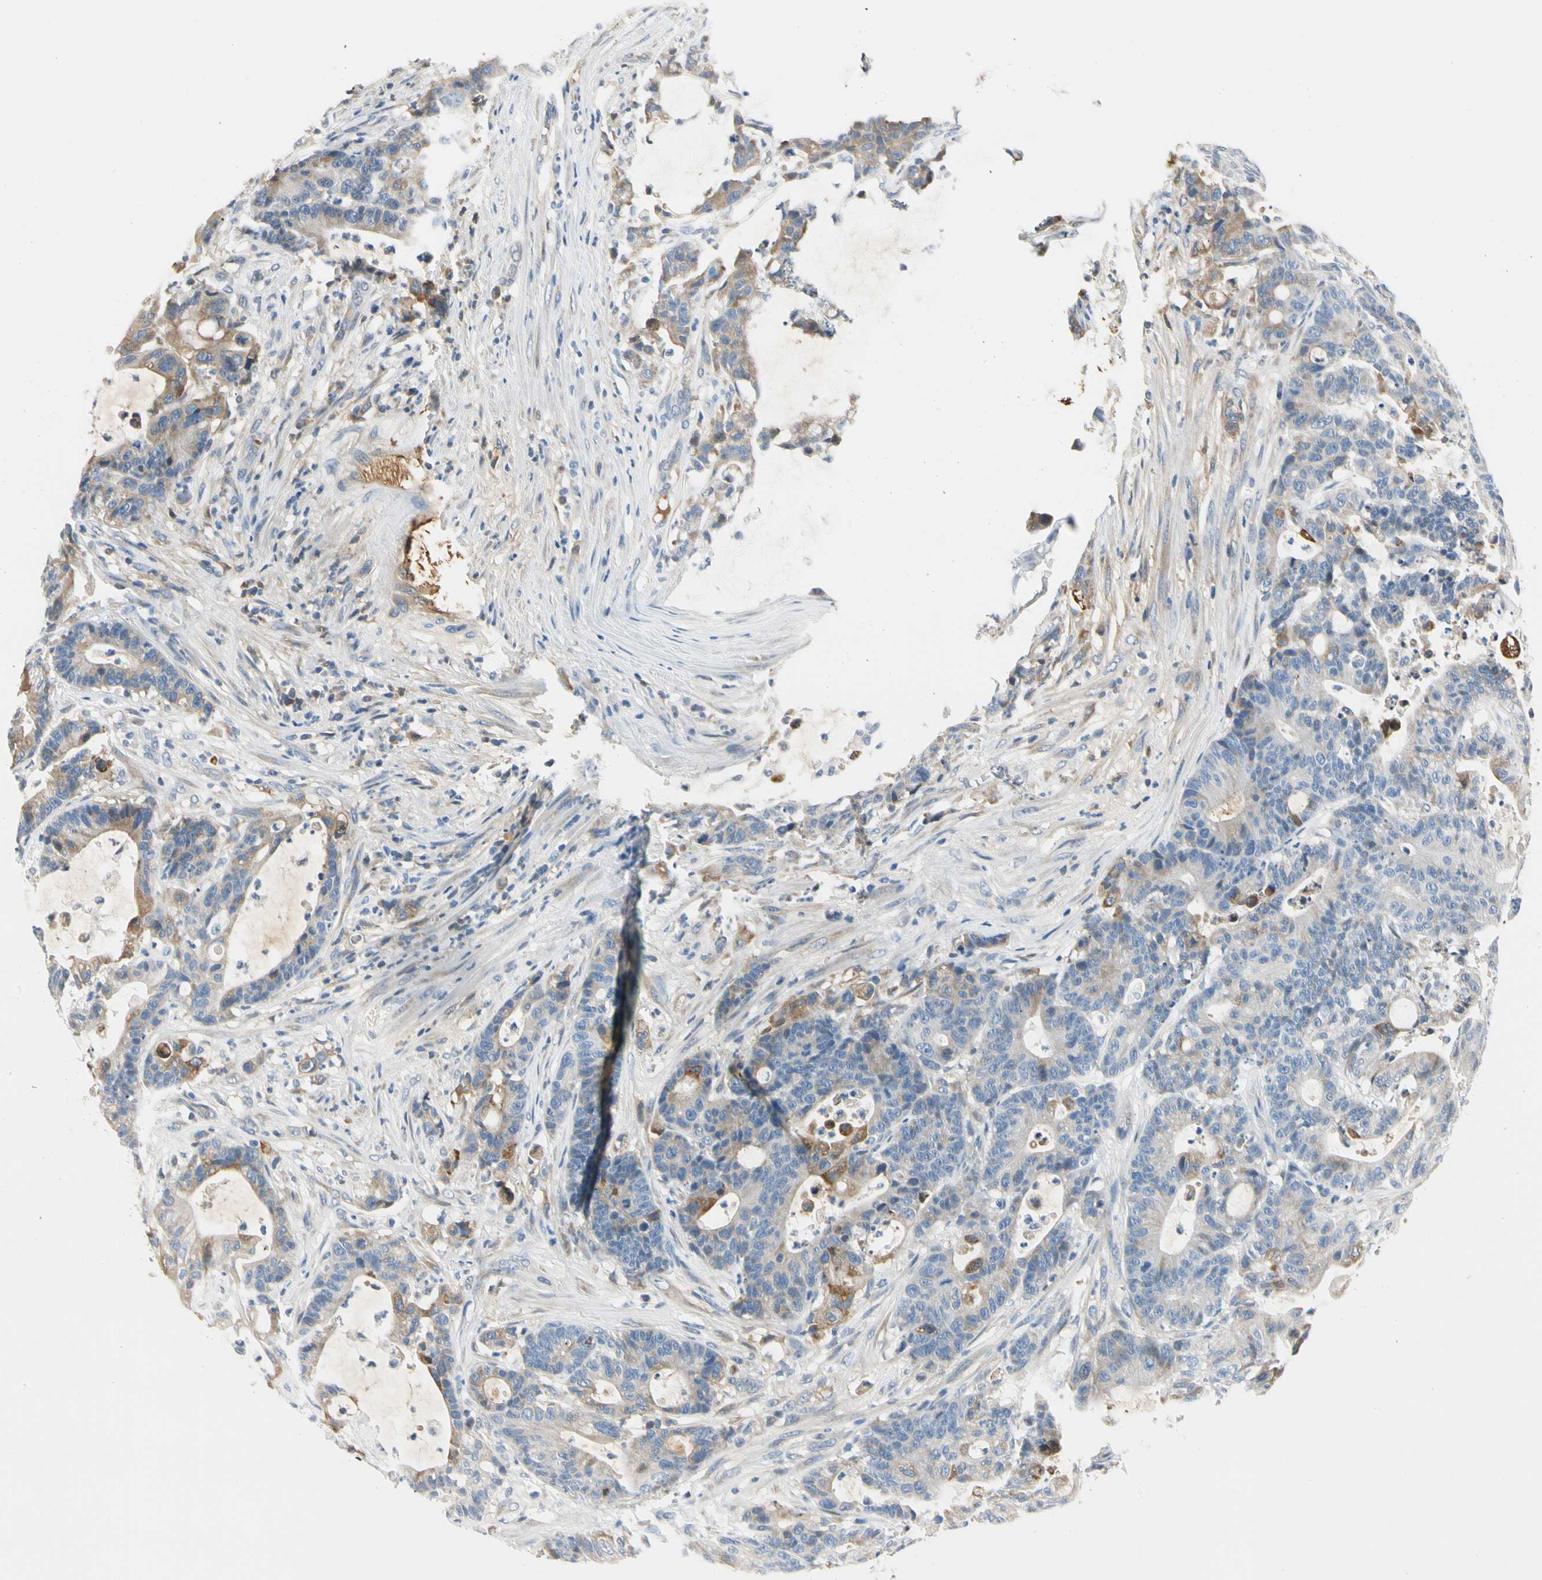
{"staining": {"intensity": "moderate", "quantity": "25%-75%", "location": "cytoplasmic/membranous"}, "tissue": "colorectal cancer", "cell_type": "Tumor cells", "image_type": "cancer", "snomed": [{"axis": "morphology", "description": "Adenocarcinoma, NOS"}, {"axis": "topography", "description": "Colon"}], "caption": "An immunohistochemistry (IHC) photomicrograph of neoplastic tissue is shown. Protein staining in brown labels moderate cytoplasmic/membranous positivity in adenocarcinoma (colorectal) within tumor cells. (DAB = brown stain, brightfield microscopy at high magnification).", "gene": "LAMB3", "patient": {"sex": "female", "age": 84}}